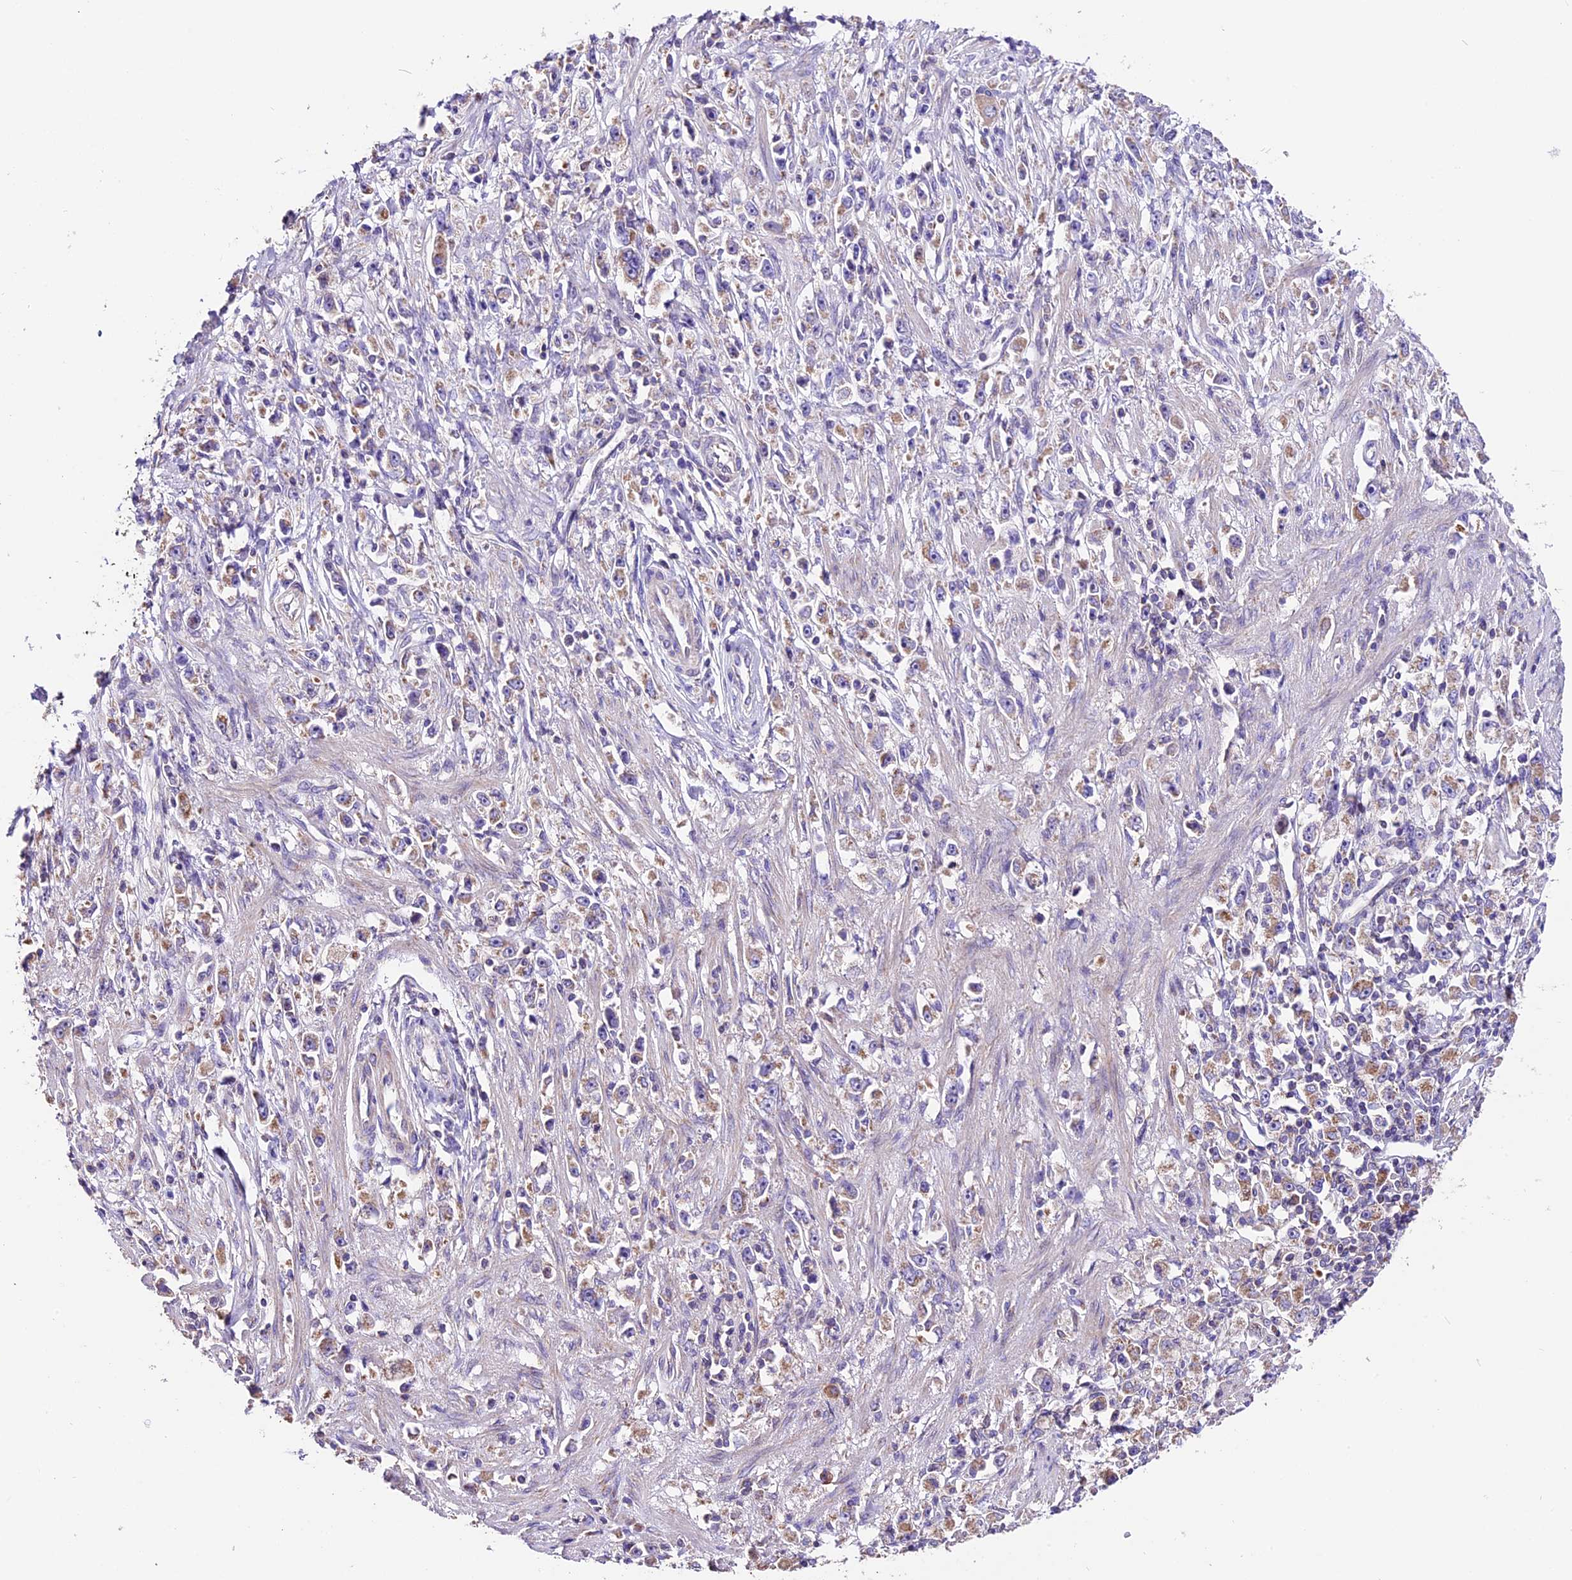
{"staining": {"intensity": "negative", "quantity": "none", "location": "none"}, "tissue": "stomach cancer", "cell_type": "Tumor cells", "image_type": "cancer", "snomed": [{"axis": "morphology", "description": "Adenocarcinoma, NOS"}, {"axis": "topography", "description": "Stomach"}], "caption": "High magnification brightfield microscopy of stomach cancer stained with DAB (brown) and counterstained with hematoxylin (blue): tumor cells show no significant expression. (IHC, brightfield microscopy, high magnification).", "gene": "DDX28", "patient": {"sex": "female", "age": 59}}